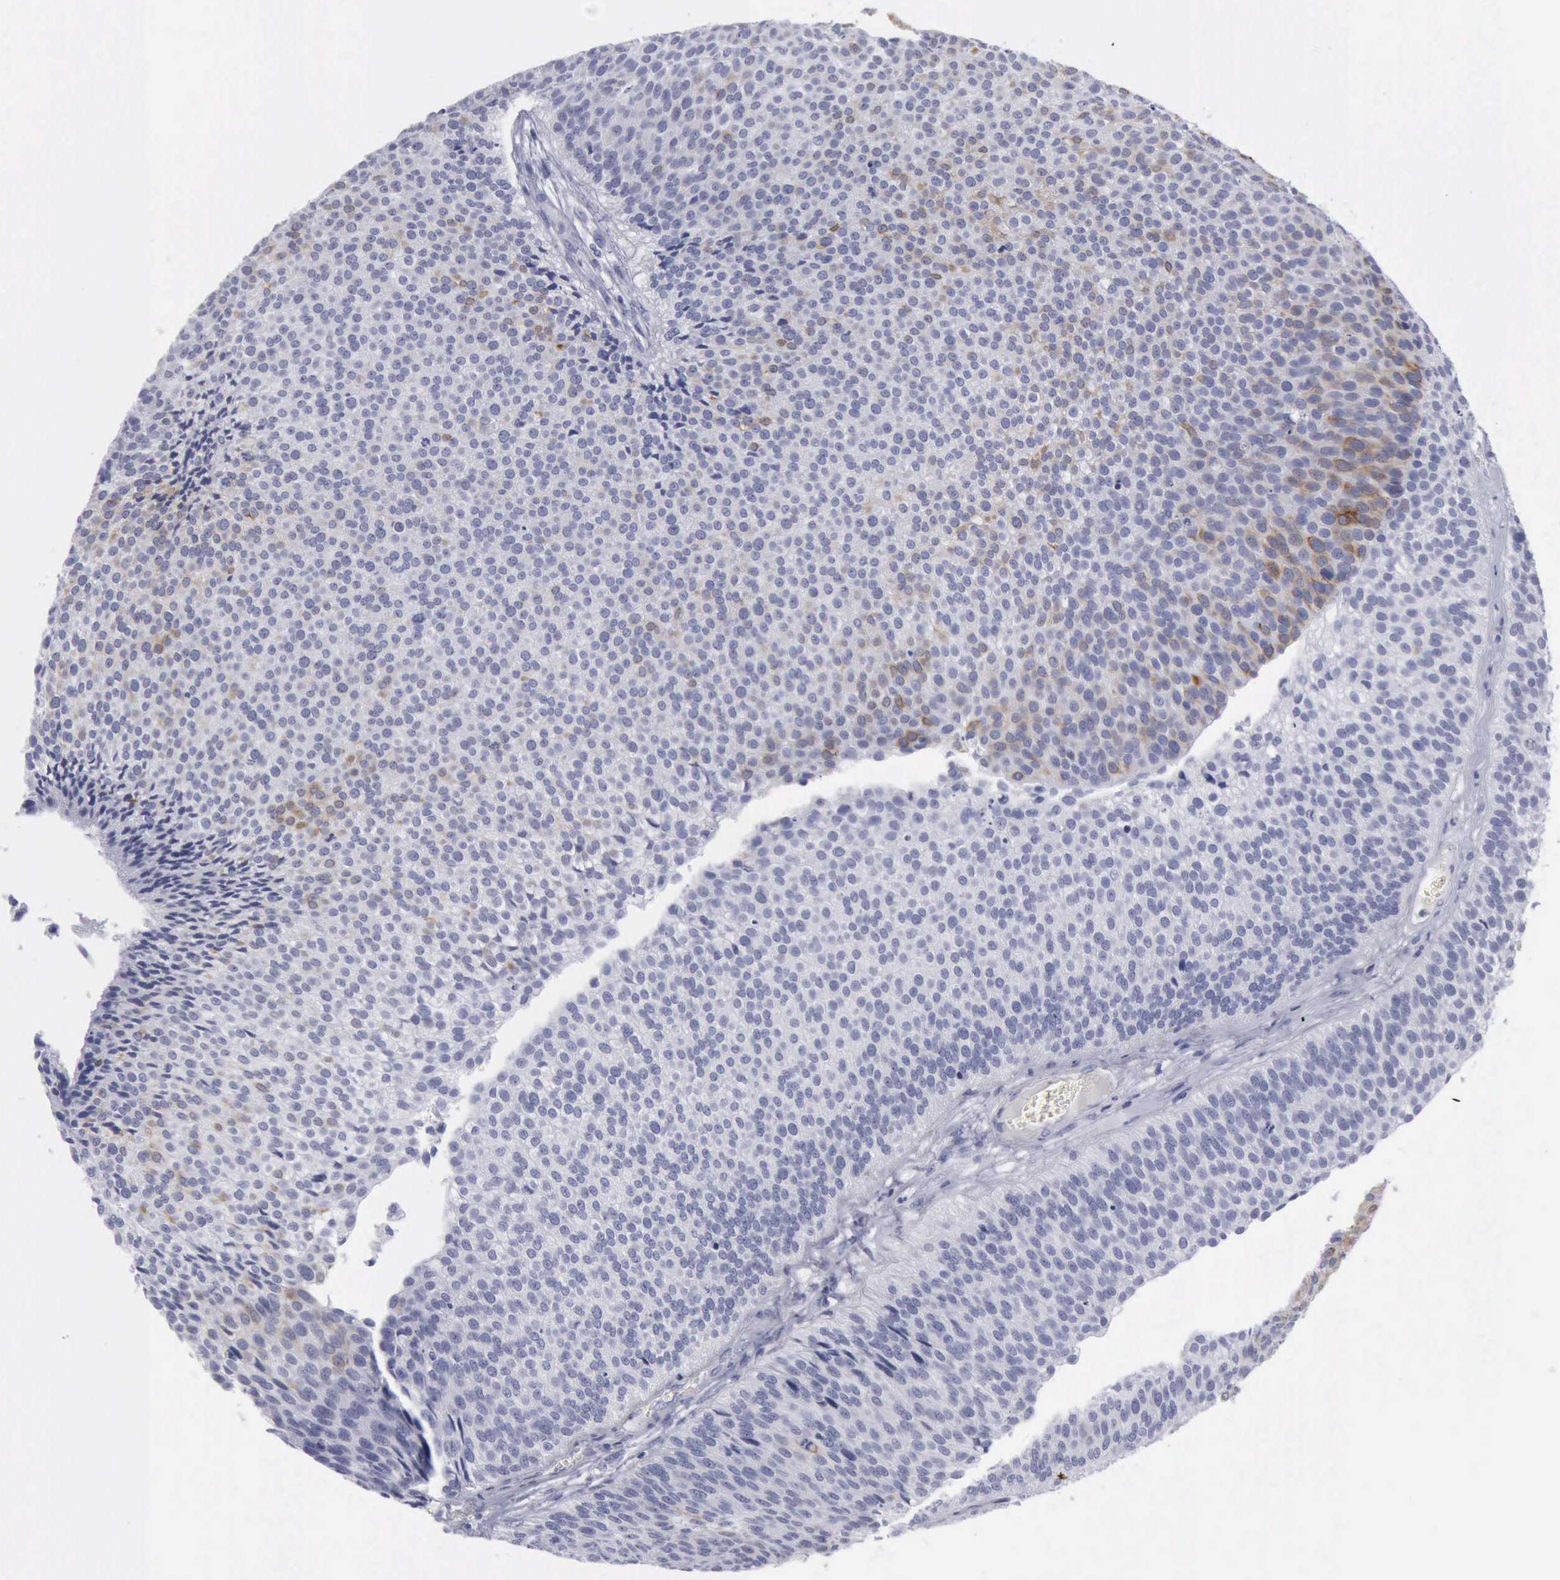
{"staining": {"intensity": "weak", "quantity": "<25%", "location": "cytoplasmic/membranous"}, "tissue": "urothelial cancer", "cell_type": "Tumor cells", "image_type": "cancer", "snomed": [{"axis": "morphology", "description": "Urothelial carcinoma, Low grade"}, {"axis": "topography", "description": "Urinary bladder"}], "caption": "An immunohistochemistry (IHC) image of urothelial cancer is shown. There is no staining in tumor cells of urothelial cancer.", "gene": "KRT13", "patient": {"sex": "male", "age": 84}}